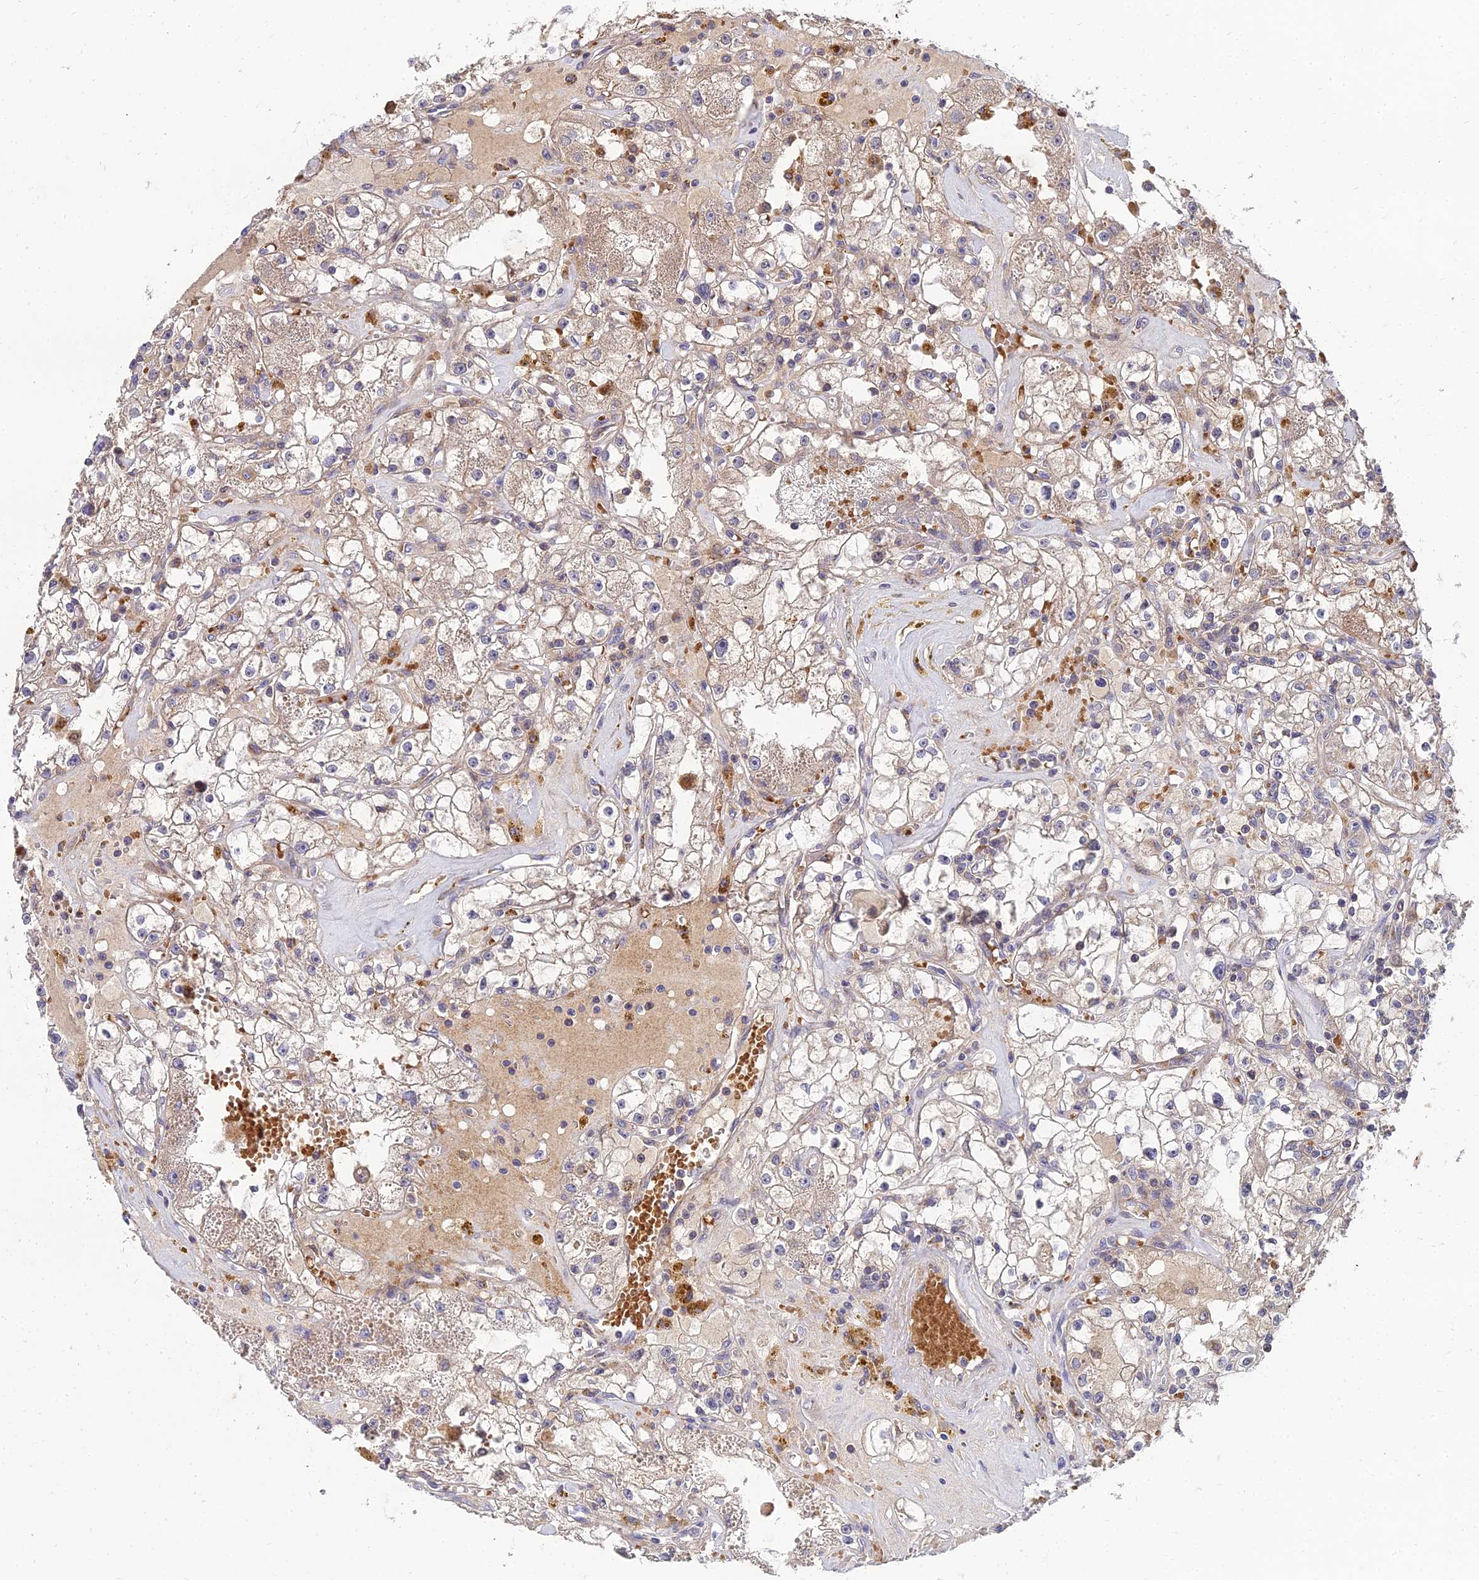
{"staining": {"intensity": "weak", "quantity": "25%-75%", "location": "cytoplasmic/membranous"}, "tissue": "renal cancer", "cell_type": "Tumor cells", "image_type": "cancer", "snomed": [{"axis": "morphology", "description": "Adenocarcinoma, NOS"}, {"axis": "topography", "description": "Kidney"}], "caption": "This is a histology image of IHC staining of renal adenocarcinoma, which shows weak positivity in the cytoplasmic/membranous of tumor cells.", "gene": "NPY", "patient": {"sex": "male", "age": 56}}